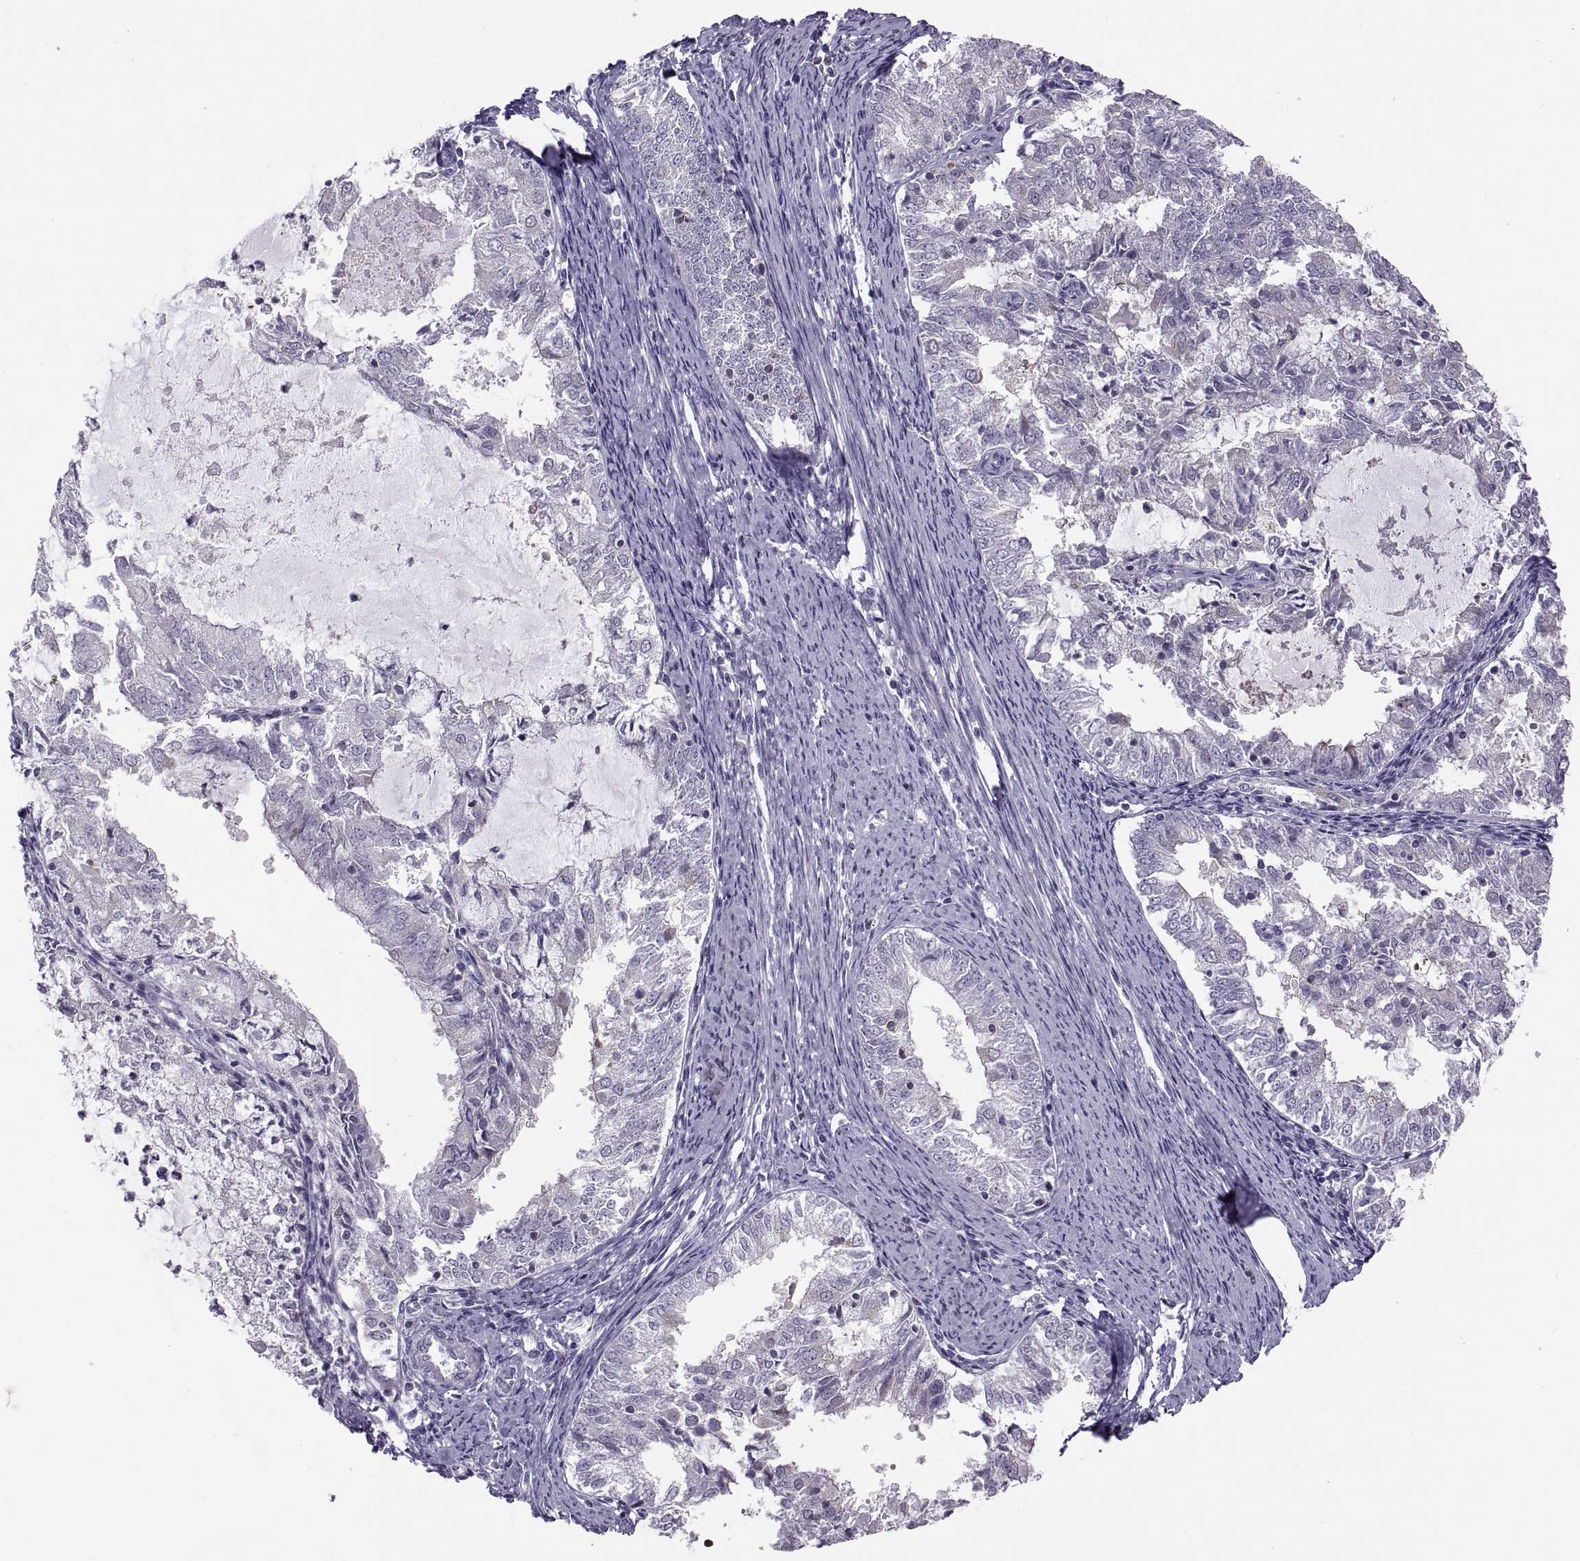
{"staining": {"intensity": "negative", "quantity": "none", "location": "none"}, "tissue": "endometrial cancer", "cell_type": "Tumor cells", "image_type": "cancer", "snomed": [{"axis": "morphology", "description": "Adenocarcinoma, NOS"}, {"axis": "topography", "description": "Endometrium"}], "caption": "High power microscopy image of an IHC histopathology image of adenocarcinoma (endometrial), revealing no significant expression in tumor cells.", "gene": "TTC21A", "patient": {"sex": "female", "age": 57}}